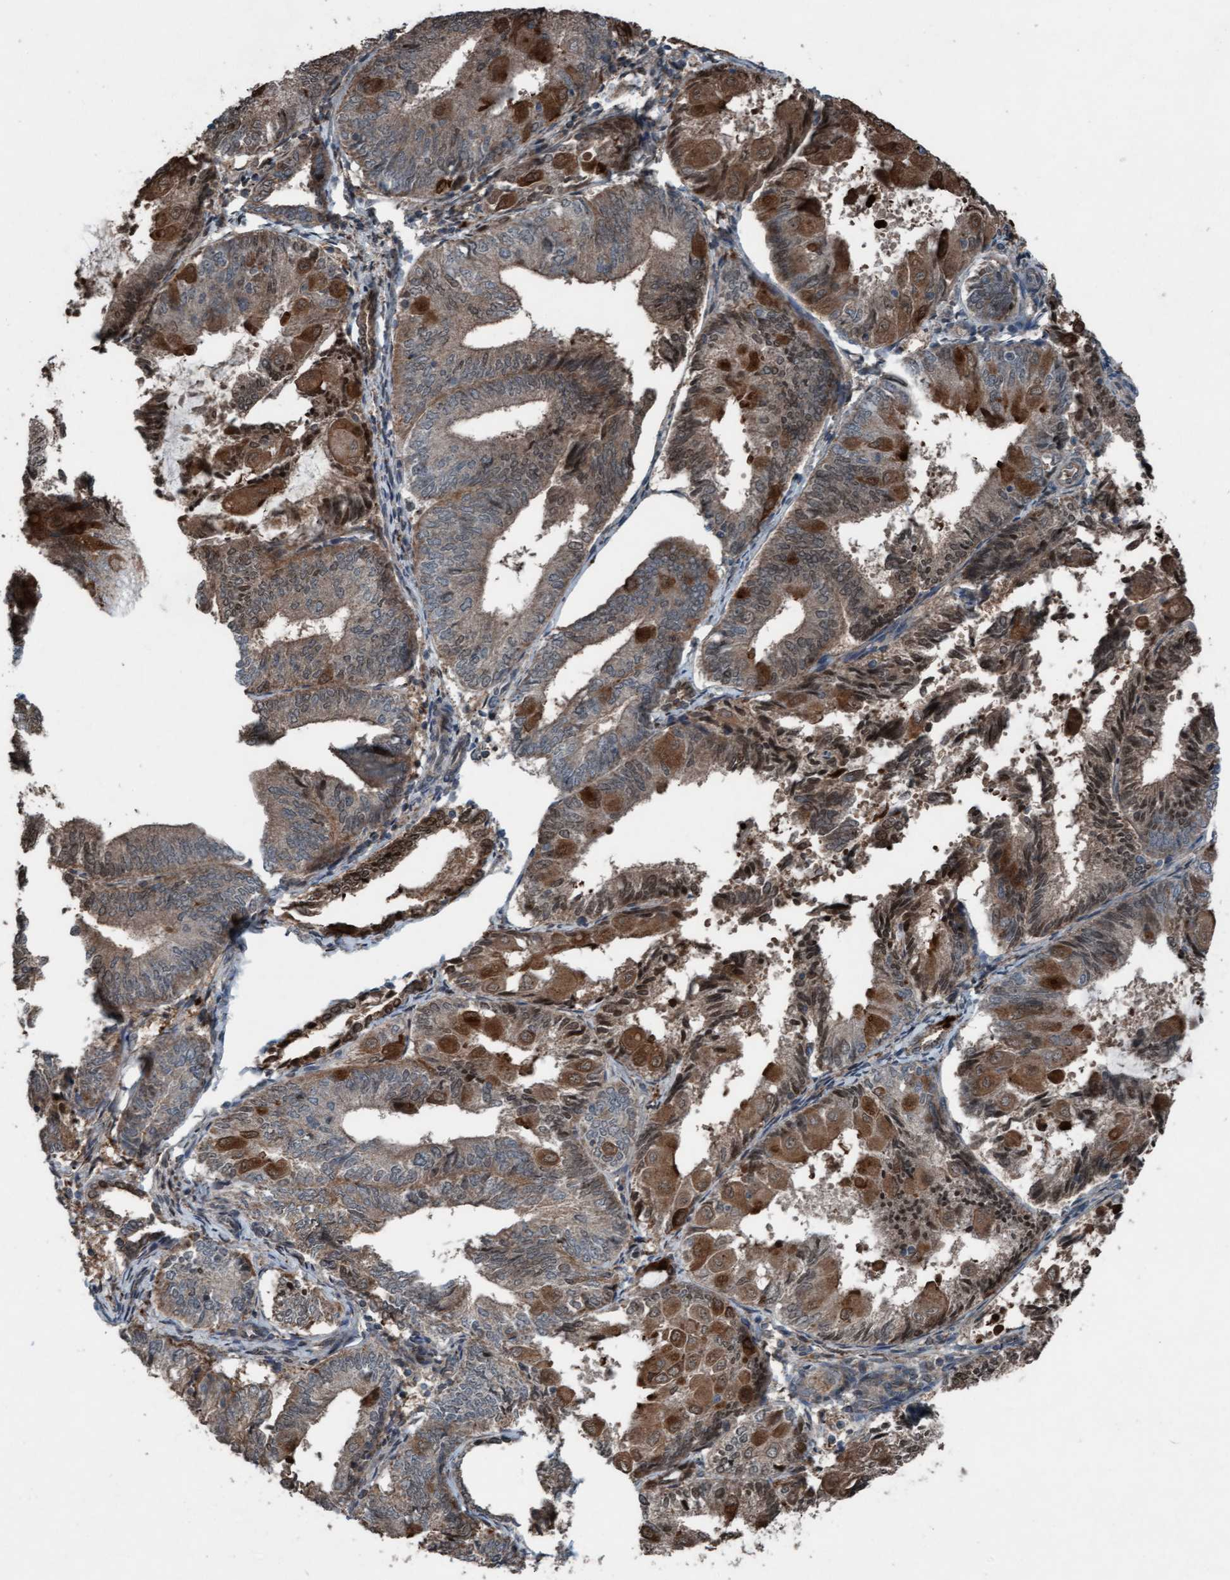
{"staining": {"intensity": "moderate", "quantity": ">75%", "location": "cytoplasmic/membranous,nuclear"}, "tissue": "endometrial cancer", "cell_type": "Tumor cells", "image_type": "cancer", "snomed": [{"axis": "morphology", "description": "Adenocarcinoma, NOS"}, {"axis": "topography", "description": "Endometrium"}], "caption": "Immunohistochemistry (IHC) (DAB (3,3'-diaminobenzidine)) staining of human adenocarcinoma (endometrial) demonstrates moderate cytoplasmic/membranous and nuclear protein expression in approximately >75% of tumor cells.", "gene": "PLXNB2", "patient": {"sex": "female", "age": 81}}